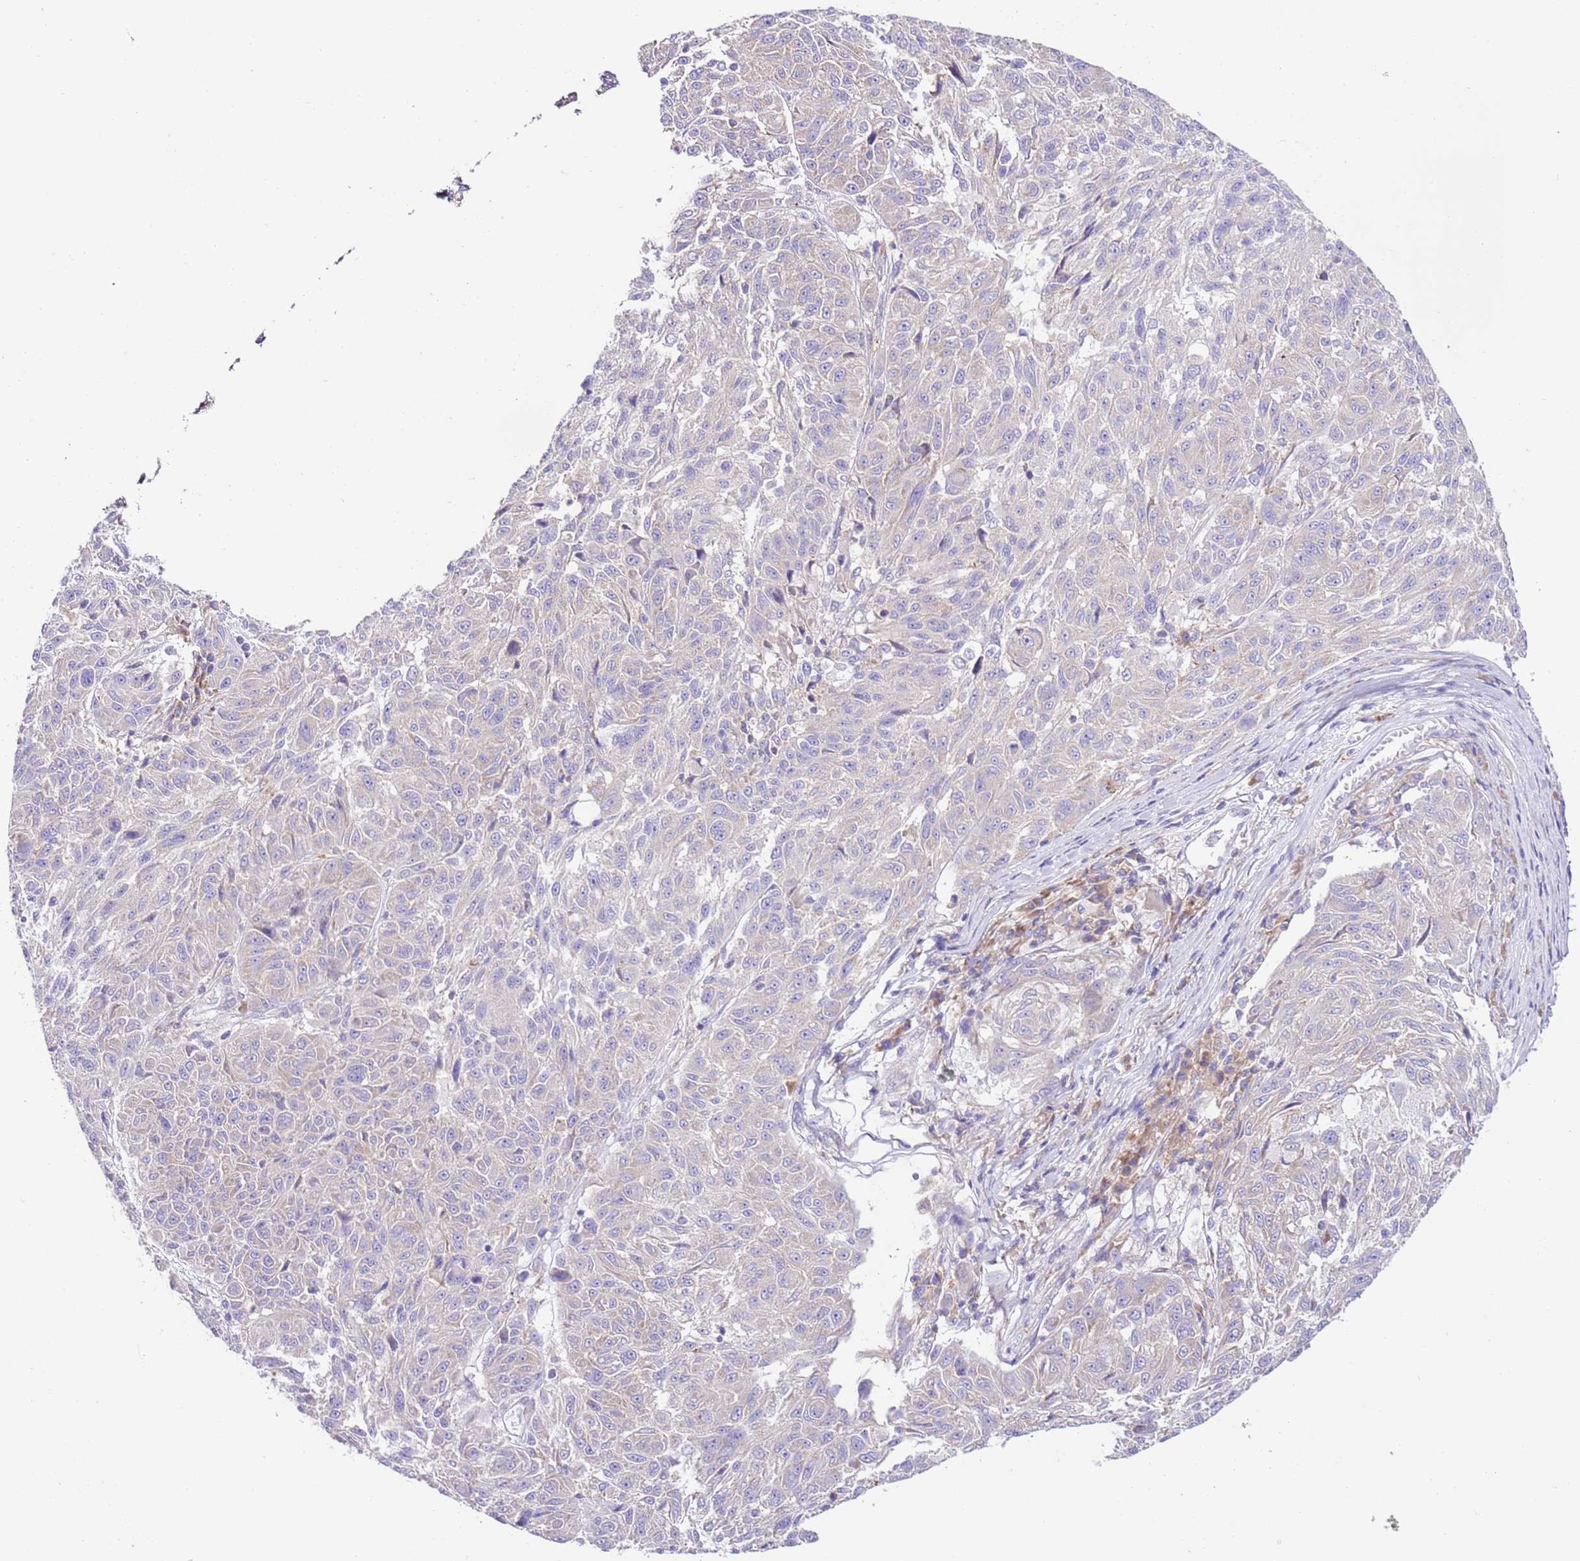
{"staining": {"intensity": "weak", "quantity": "<25%", "location": "cytoplasmic/membranous"}, "tissue": "melanoma", "cell_type": "Tumor cells", "image_type": "cancer", "snomed": [{"axis": "morphology", "description": "Malignant melanoma, NOS"}, {"axis": "topography", "description": "Skin"}], "caption": "Image shows no significant protein expression in tumor cells of melanoma.", "gene": "RPS10", "patient": {"sex": "male", "age": 53}}